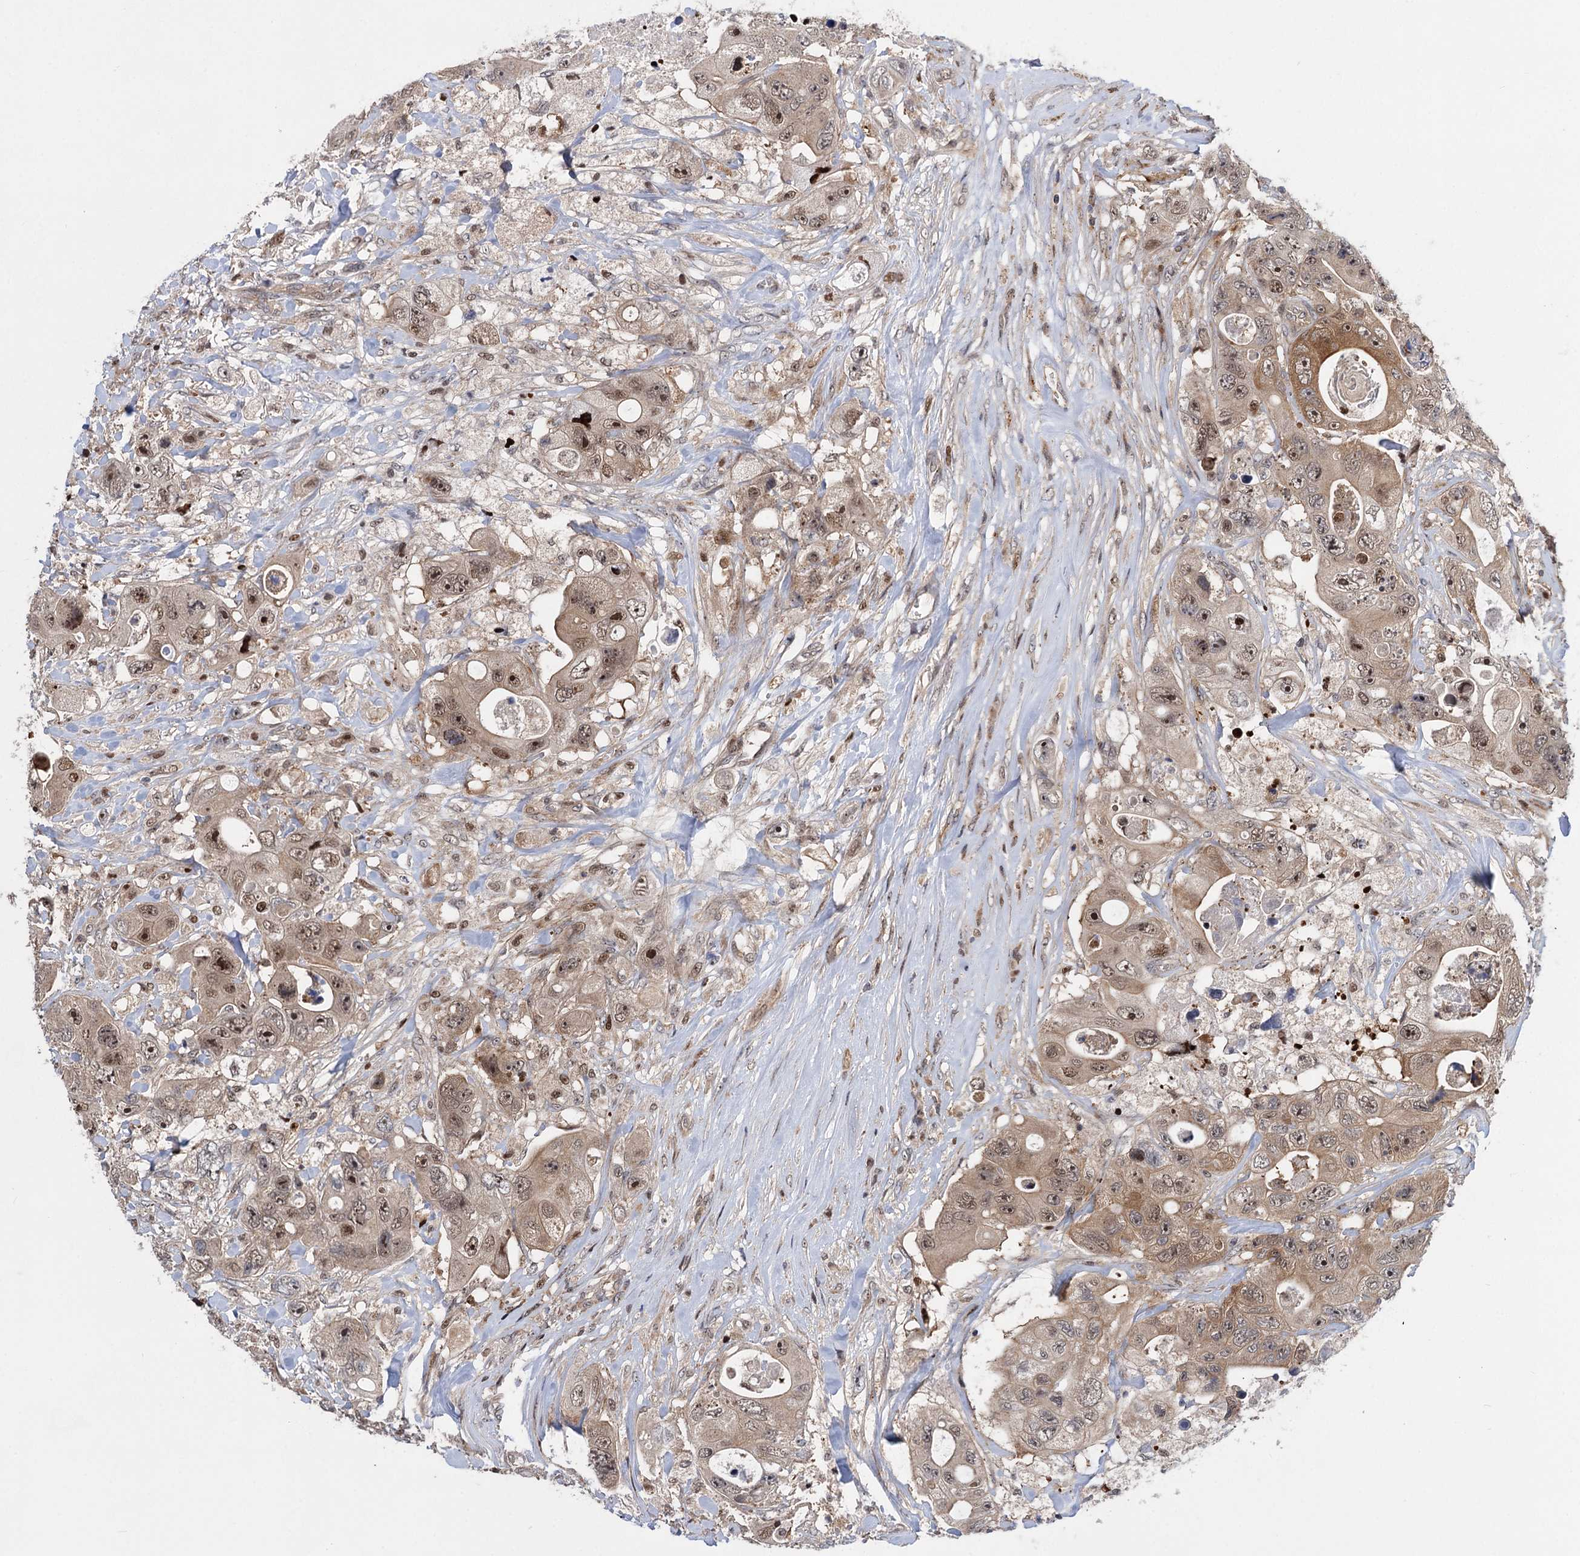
{"staining": {"intensity": "moderate", "quantity": ">75%", "location": "nuclear"}, "tissue": "colorectal cancer", "cell_type": "Tumor cells", "image_type": "cancer", "snomed": [{"axis": "morphology", "description": "Adenocarcinoma, NOS"}, {"axis": "topography", "description": "Colon"}], "caption": "Protein staining of colorectal cancer tissue shows moderate nuclear positivity in approximately >75% of tumor cells. (IHC, brightfield microscopy, high magnification).", "gene": "GPBP1", "patient": {"sex": "female", "age": 46}}